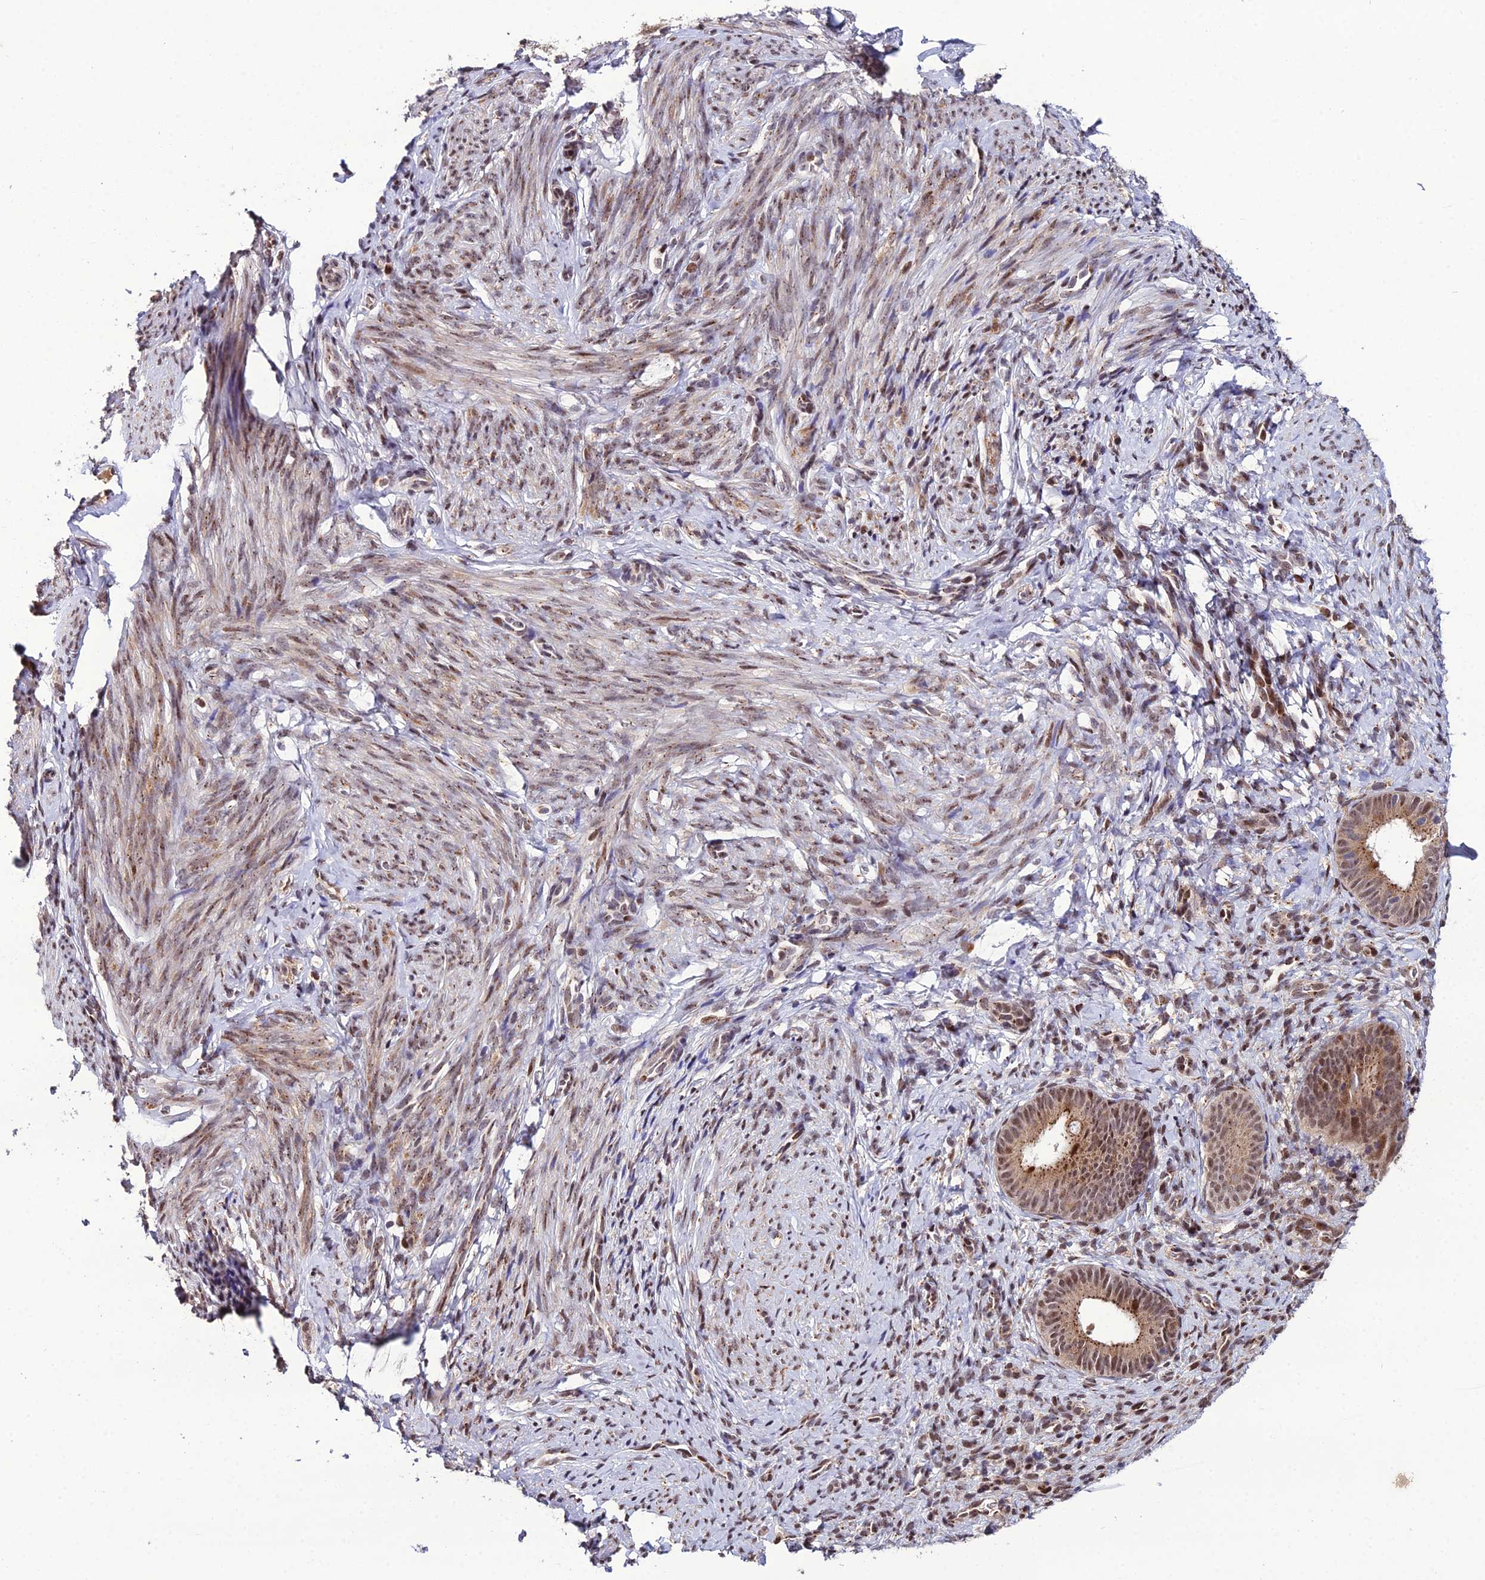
{"staining": {"intensity": "moderate", "quantity": "<25%", "location": "nuclear"}, "tissue": "endometrium", "cell_type": "Cells in endometrial stroma", "image_type": "normal", "snomed": [{"axis": "morphology", "description": "Normal tissue, NOS"}, {"axis": "topography", "description": "Endometrium"}], "caption": "A high-resolution histopathology image shows IHC staining of unremarkable endometrium, which reveals moderate nuclear expression in approximately <25% of cells in endometrial stroma.", "gene": "ARL2", "patient": {"sex": "female", "age": 65}}